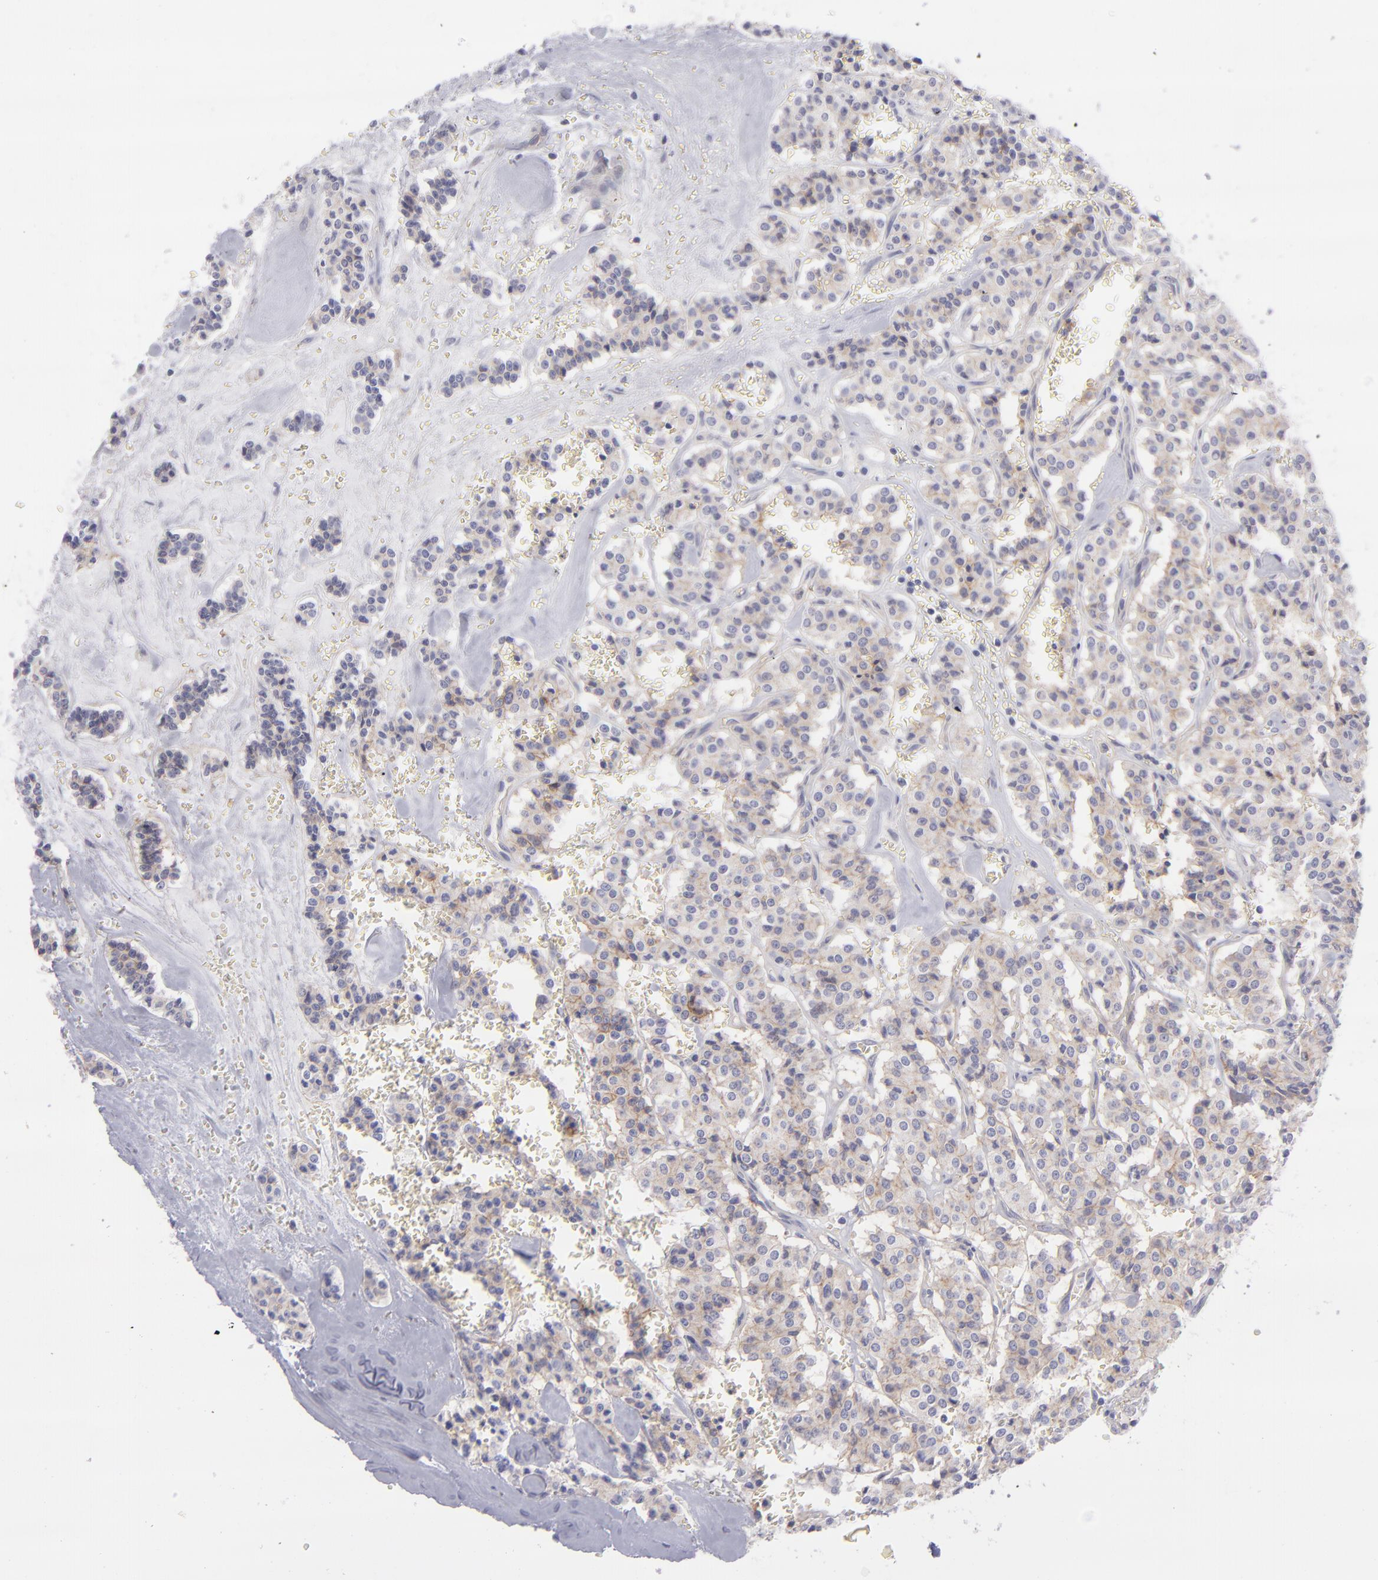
{"staining": {"intensity": "weak", "quantity": "25%-75%", "location": "cytoplasmic/membranous"}, "tissue": "carcinoid", "cell_type": "Tumor cells", "image_type": "cancer", "snomed": [{"axis": "morphology", "description": "Carcinoid, malignant, NOS"}, {"axis": "topography", "description": "Bronchus"}], "caption": "The image demonstrates immunohistochemical staining of carcinoid (malignant). There is weak cytoplasmic/membranous expression is present in approximately 25%-75% of tumor cells.", "gene": "BSG", "patient": {"sex": "male", "age": 55}}